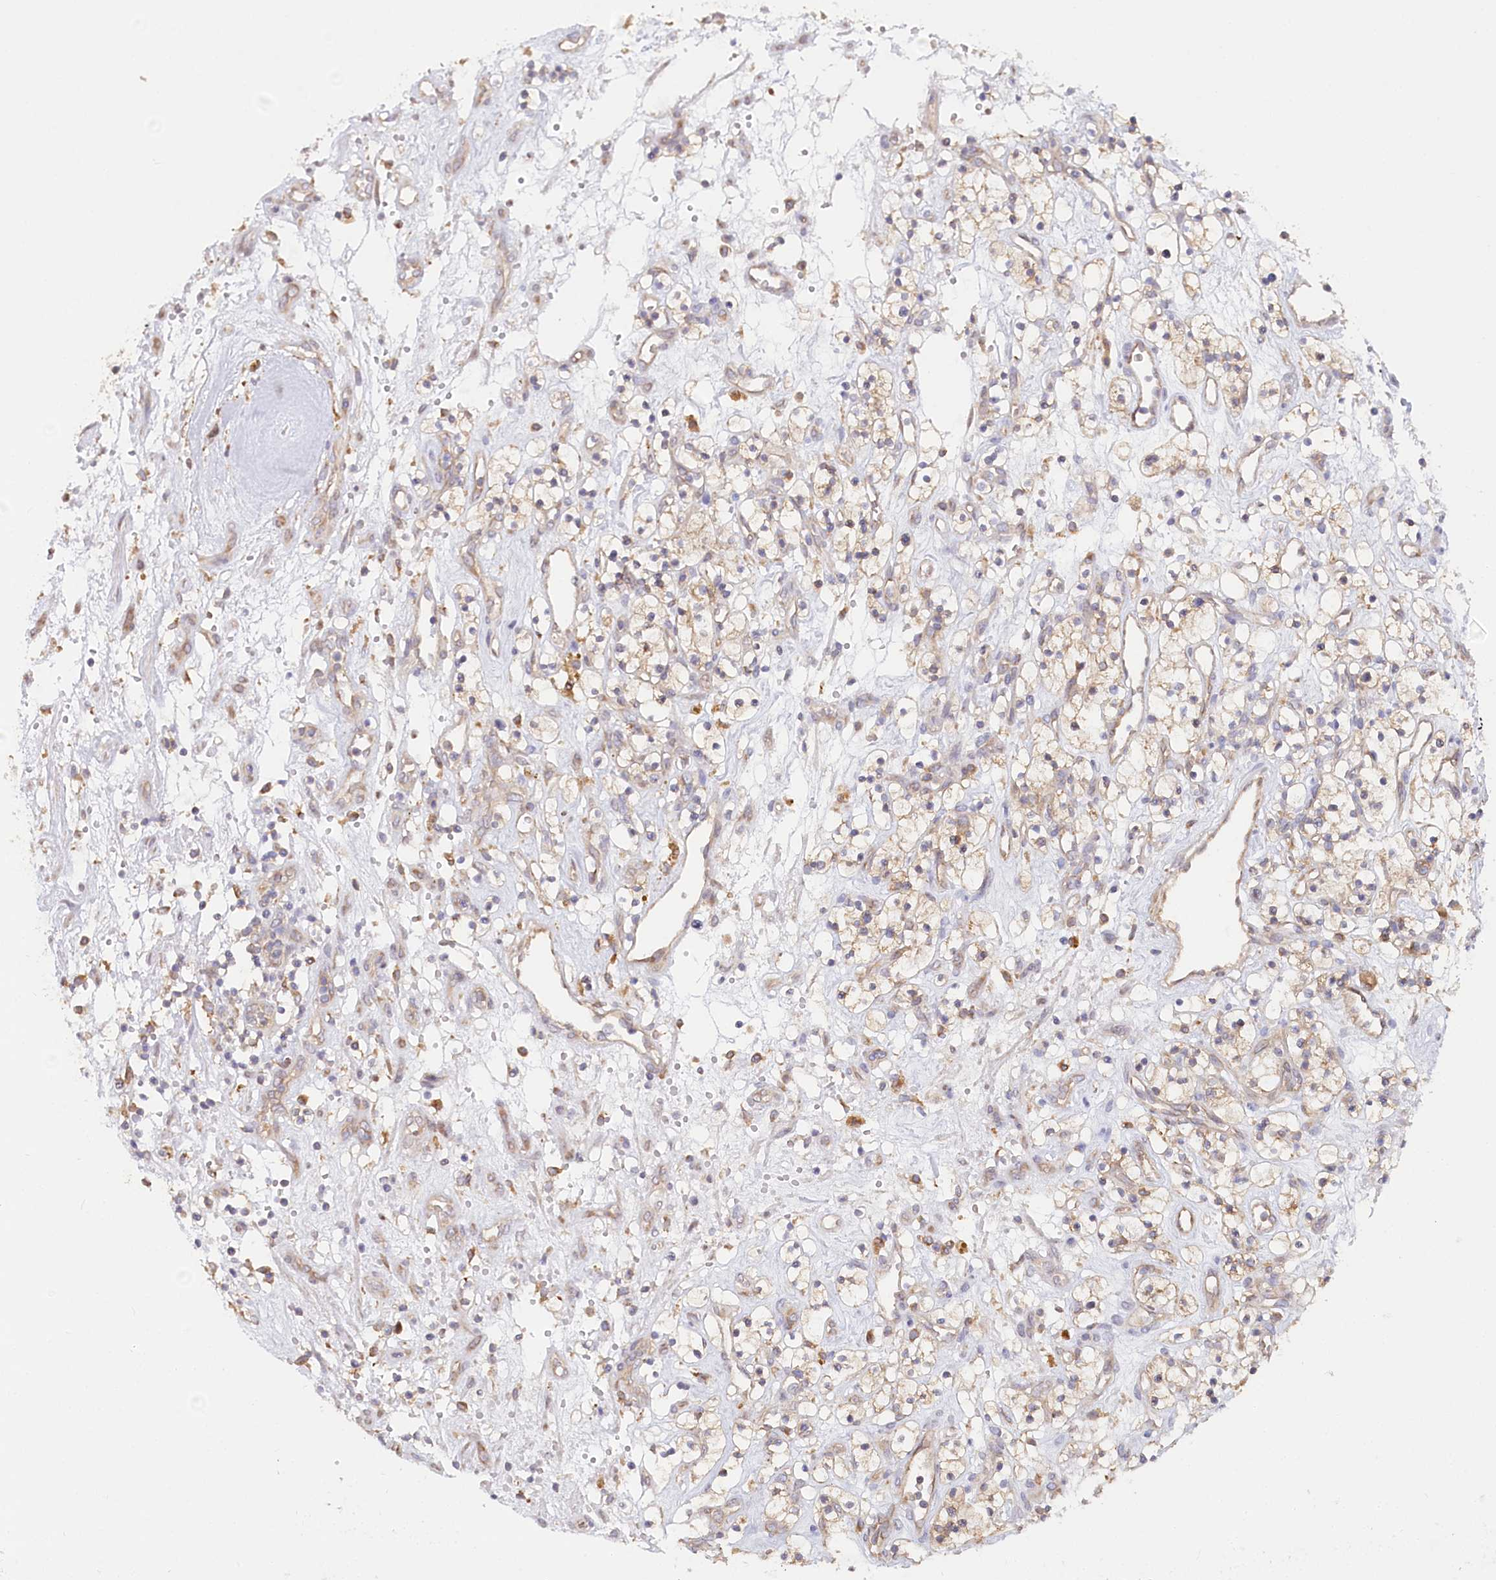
{"staining": {"intensity": "weak", "quantity": "<25%", "location": "cytoplasmic/membranous"}, "tissue": "renal cancer", "cell_type": "Tumor cells", "image_type": "cancer", "snomed": [{"axis": "morphology", "description": "Adenocarcinoma, NOS"}, {"axis": "topography", "description": "Kidney"}], "caption": "Tumor cells show no significant protein positivity in adenocarcinoma (renal).", "gene": "PAIP2", "patient": {"sex": "female", "age": 57}}